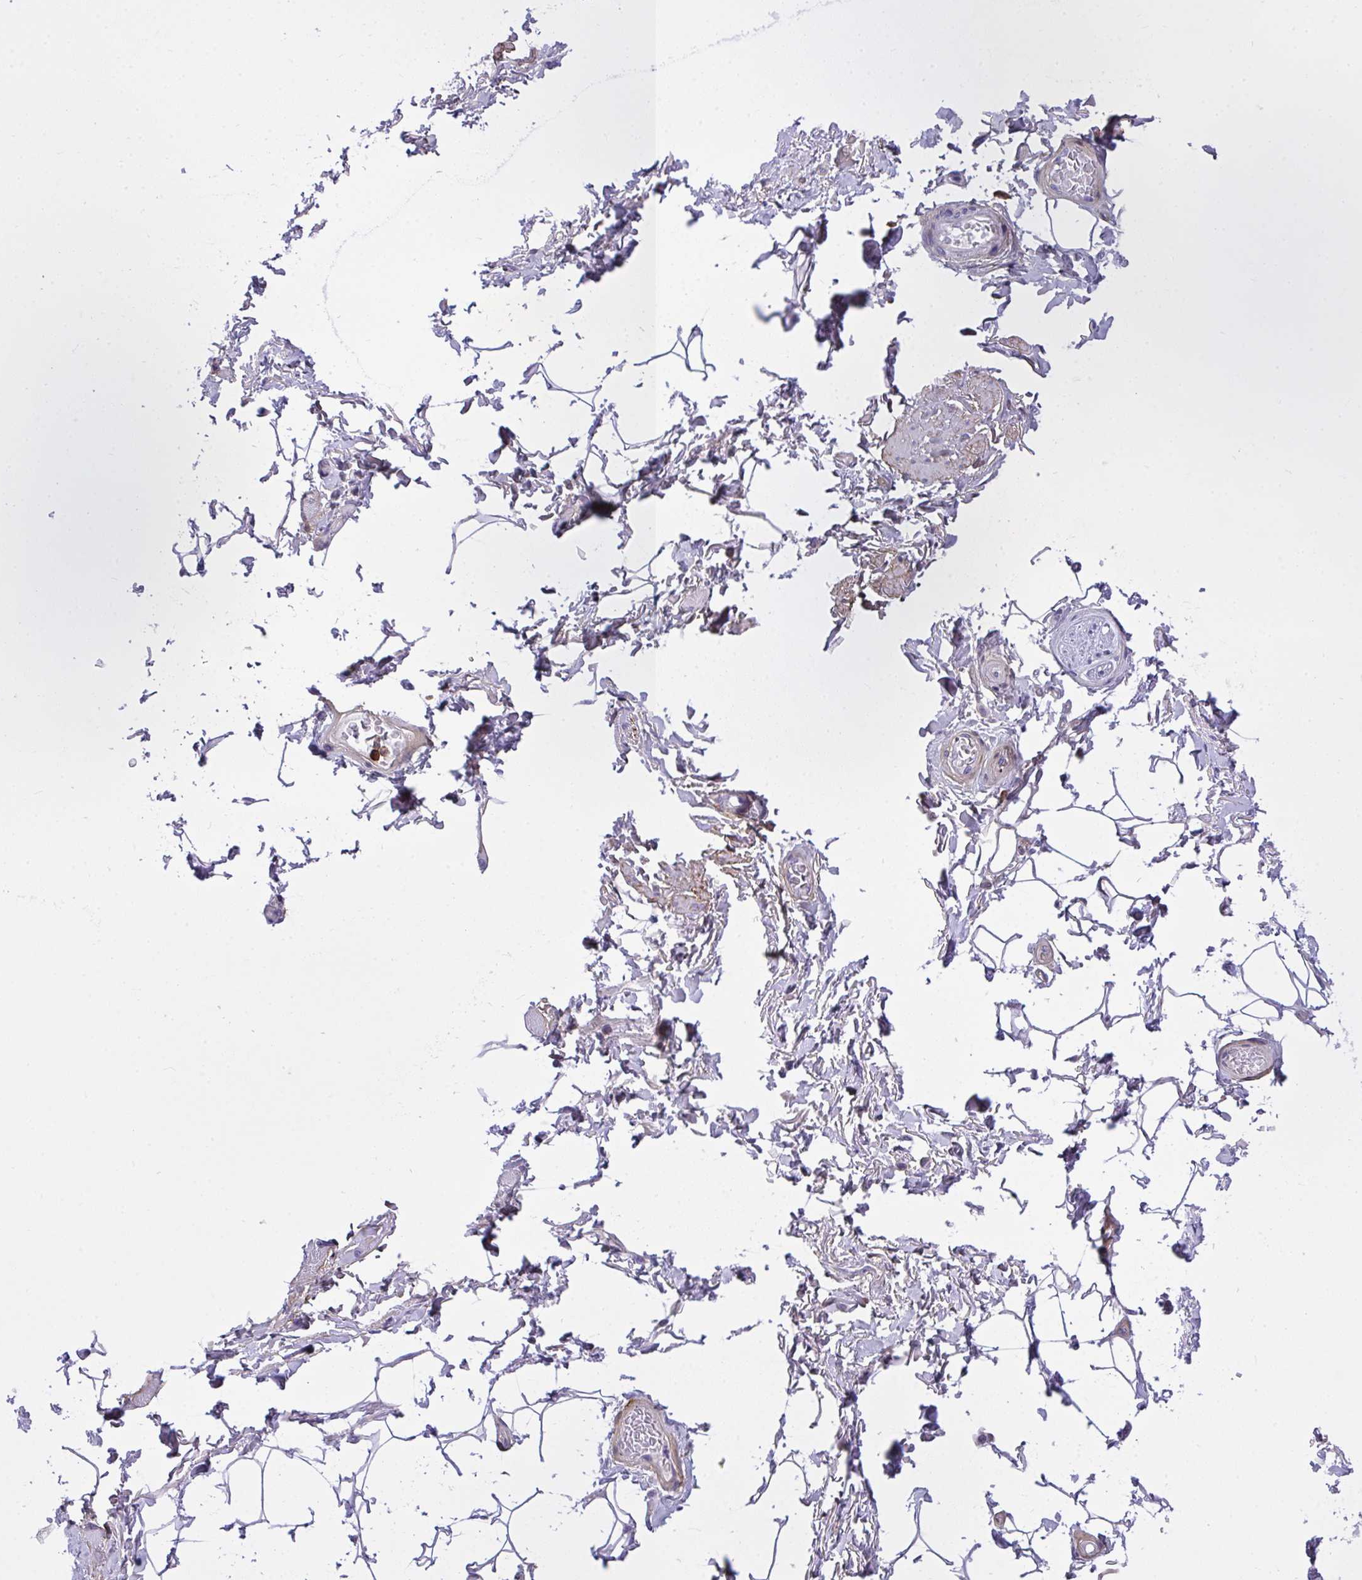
{"staining": {"intensity": "negative", "quantity": "none", "location": "none"}, "tissue": "adipose tissue", "cell_type": "Adipocytes", "image_type": "normal", "snomed": [{"axis": "morphology", "description": "Normal tissue, NOS"}, {"axis": "topography", "description": "Peripheral nerve tissue"}], "caption": "Normal adipose tissue was stained to show a protein in brown. There is no significant staining in adipocytes. (Brightfield microscopy of DAB (3,3'-diaminobenzidine) immunohistochemistry at high magnification).", "gene": "AP5M1", "patient": {"sex": "male", "age": 51}}